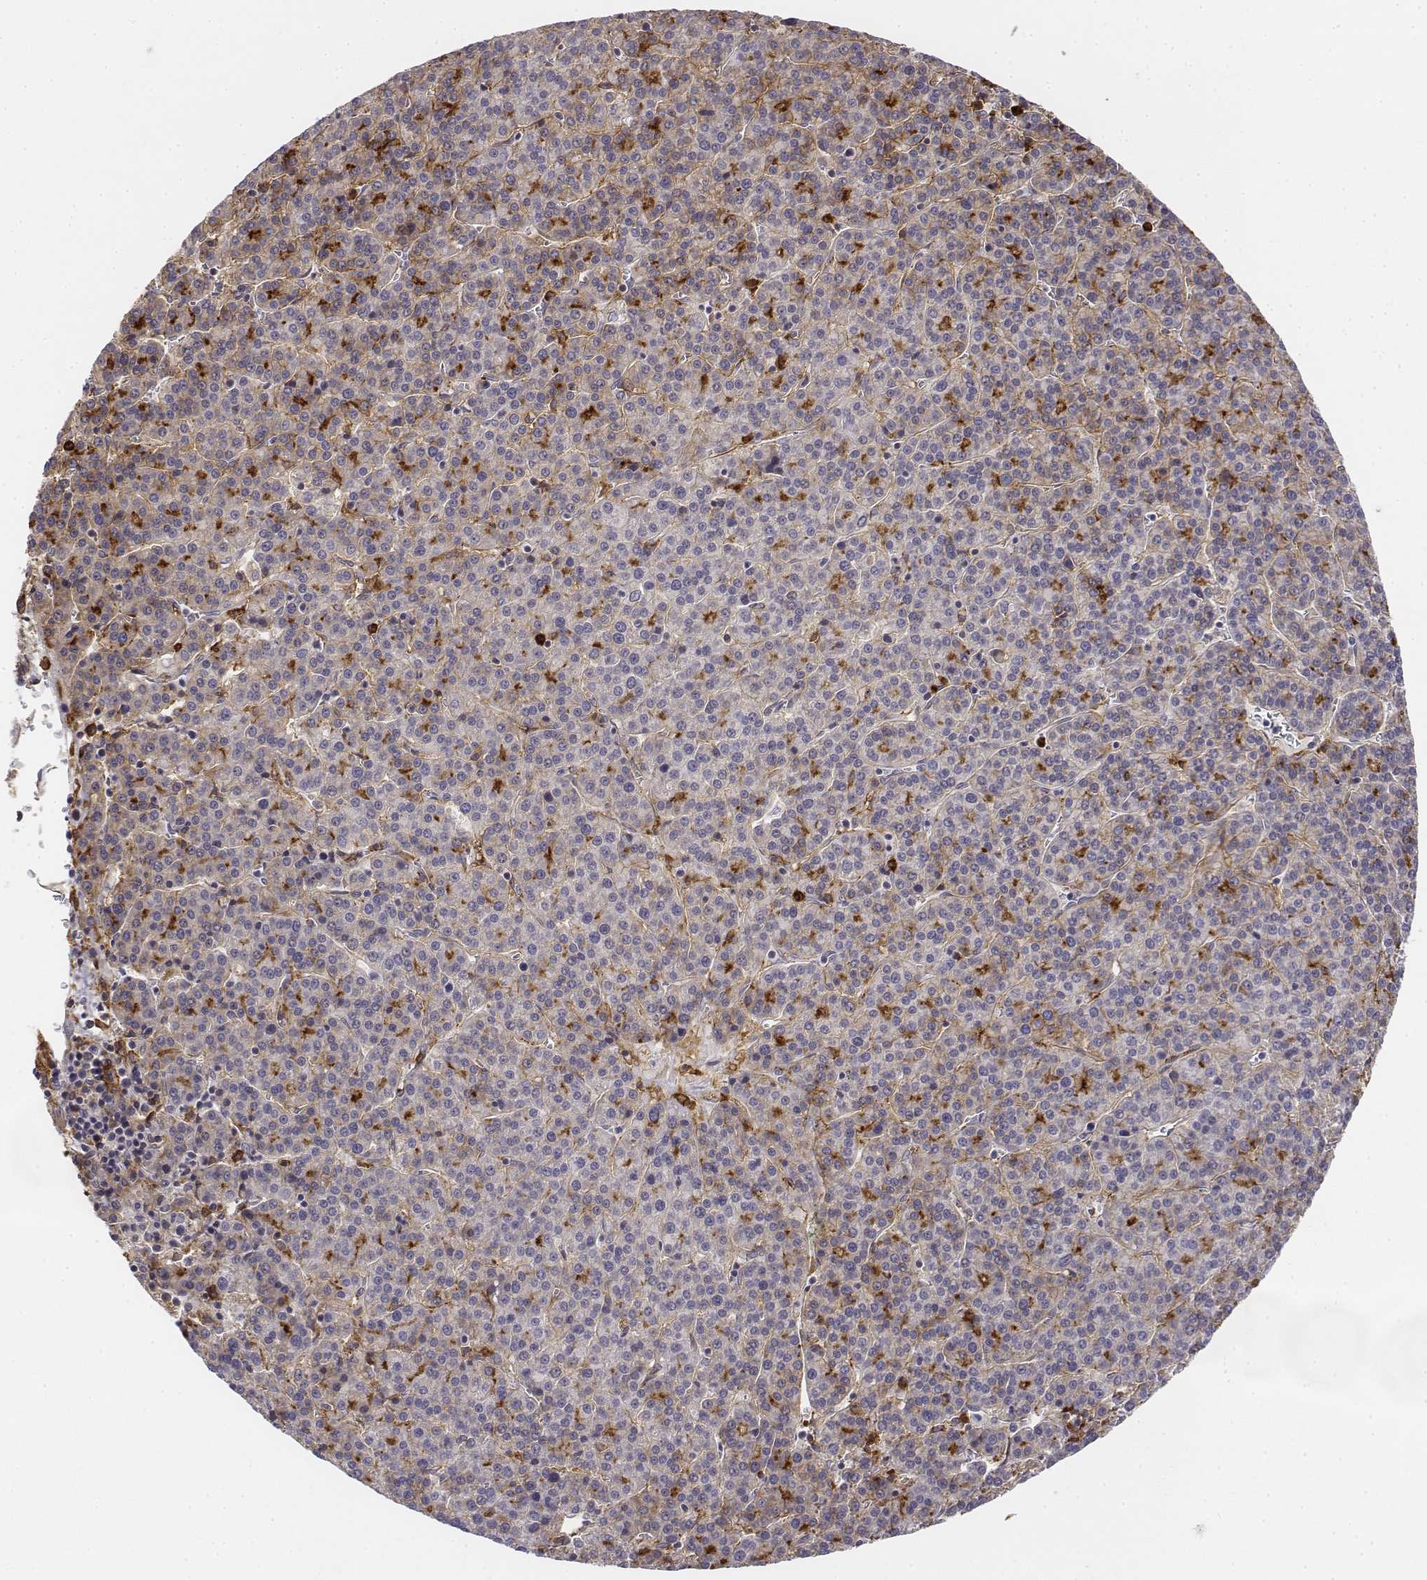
{"staining": {"intensity": "negative", "quantity": "none", "location": "none"}, "tissue": "liver cancer", "cell_type": "Tumor cells", "image_type": "cancer", "snomed": [{"axis": "morphology", "description": "Carcinoma, Hepatocellular, NOS"}, {"axis": "topography", "description": "Liver"}], "caption": "This micrograph is of hepatocellular carcinoma (liver) stained with immunohistochemistry to label a protein in brown with the nuclei are counter-stained blue. There is no expression in tumor cells.", "gene": "CD14", "patient": {"sex": "female", "age": 58}}